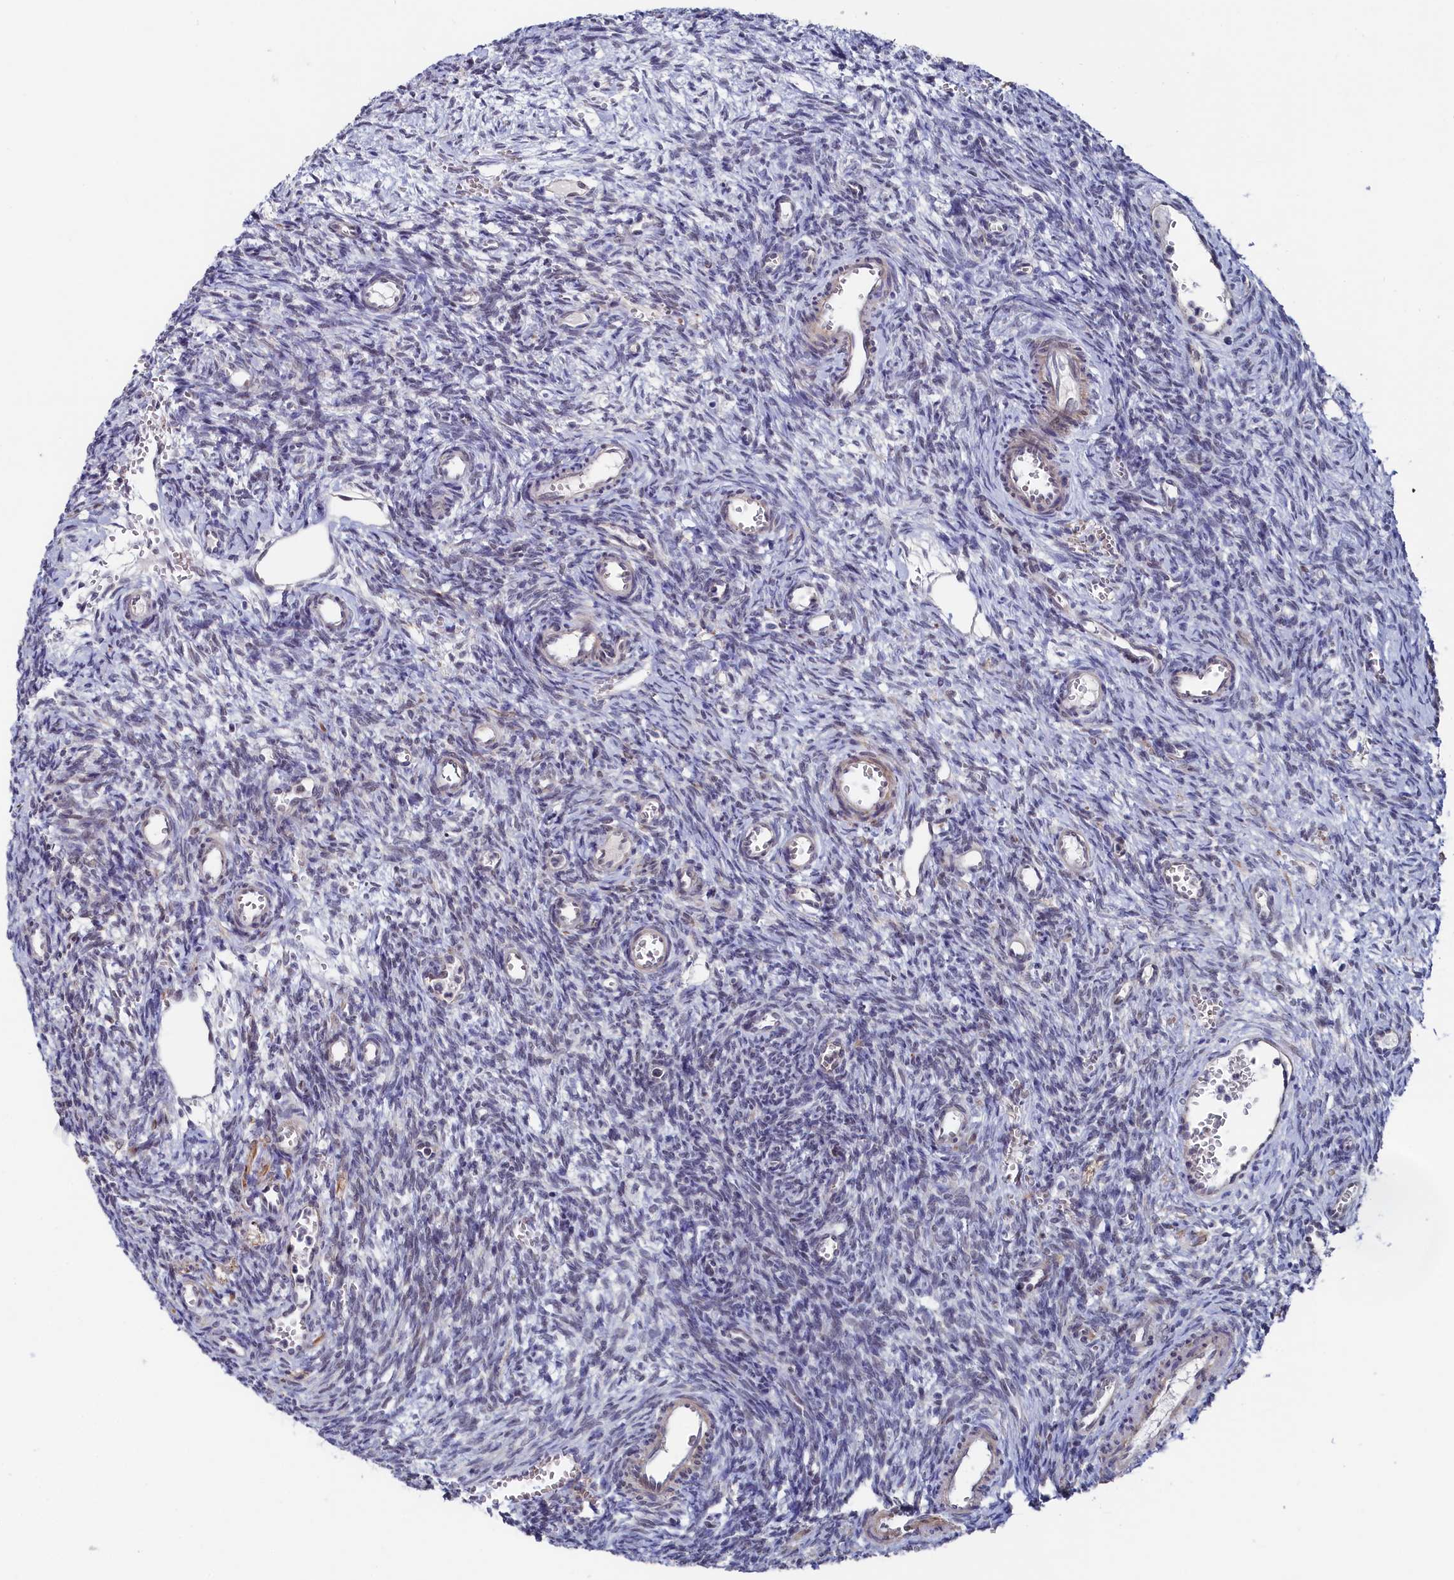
{"staining": {"intensity": "weak", "quantity": "<25%", "location": "nuclear"}, "tissue": "ovary", "cell_type": "Ovarian stroma cells", "image_type": "normal", "snomed": [{"axis": "morphology", "description": "Normal tissue, NOS"}, {"axis": "topography", "description": "Ovary"}], "caption": "This histopathology image is of benign ovary stained with IHC to label a protein in brown with the nuclei are counter-stained blue. There is no expression in ovarian stroma cells. (Brightfield microscopy of DAB immunohistochemistry at high magnification).", "gene": "TIGD4", "patient": {"sex": "female", "age": 39}}